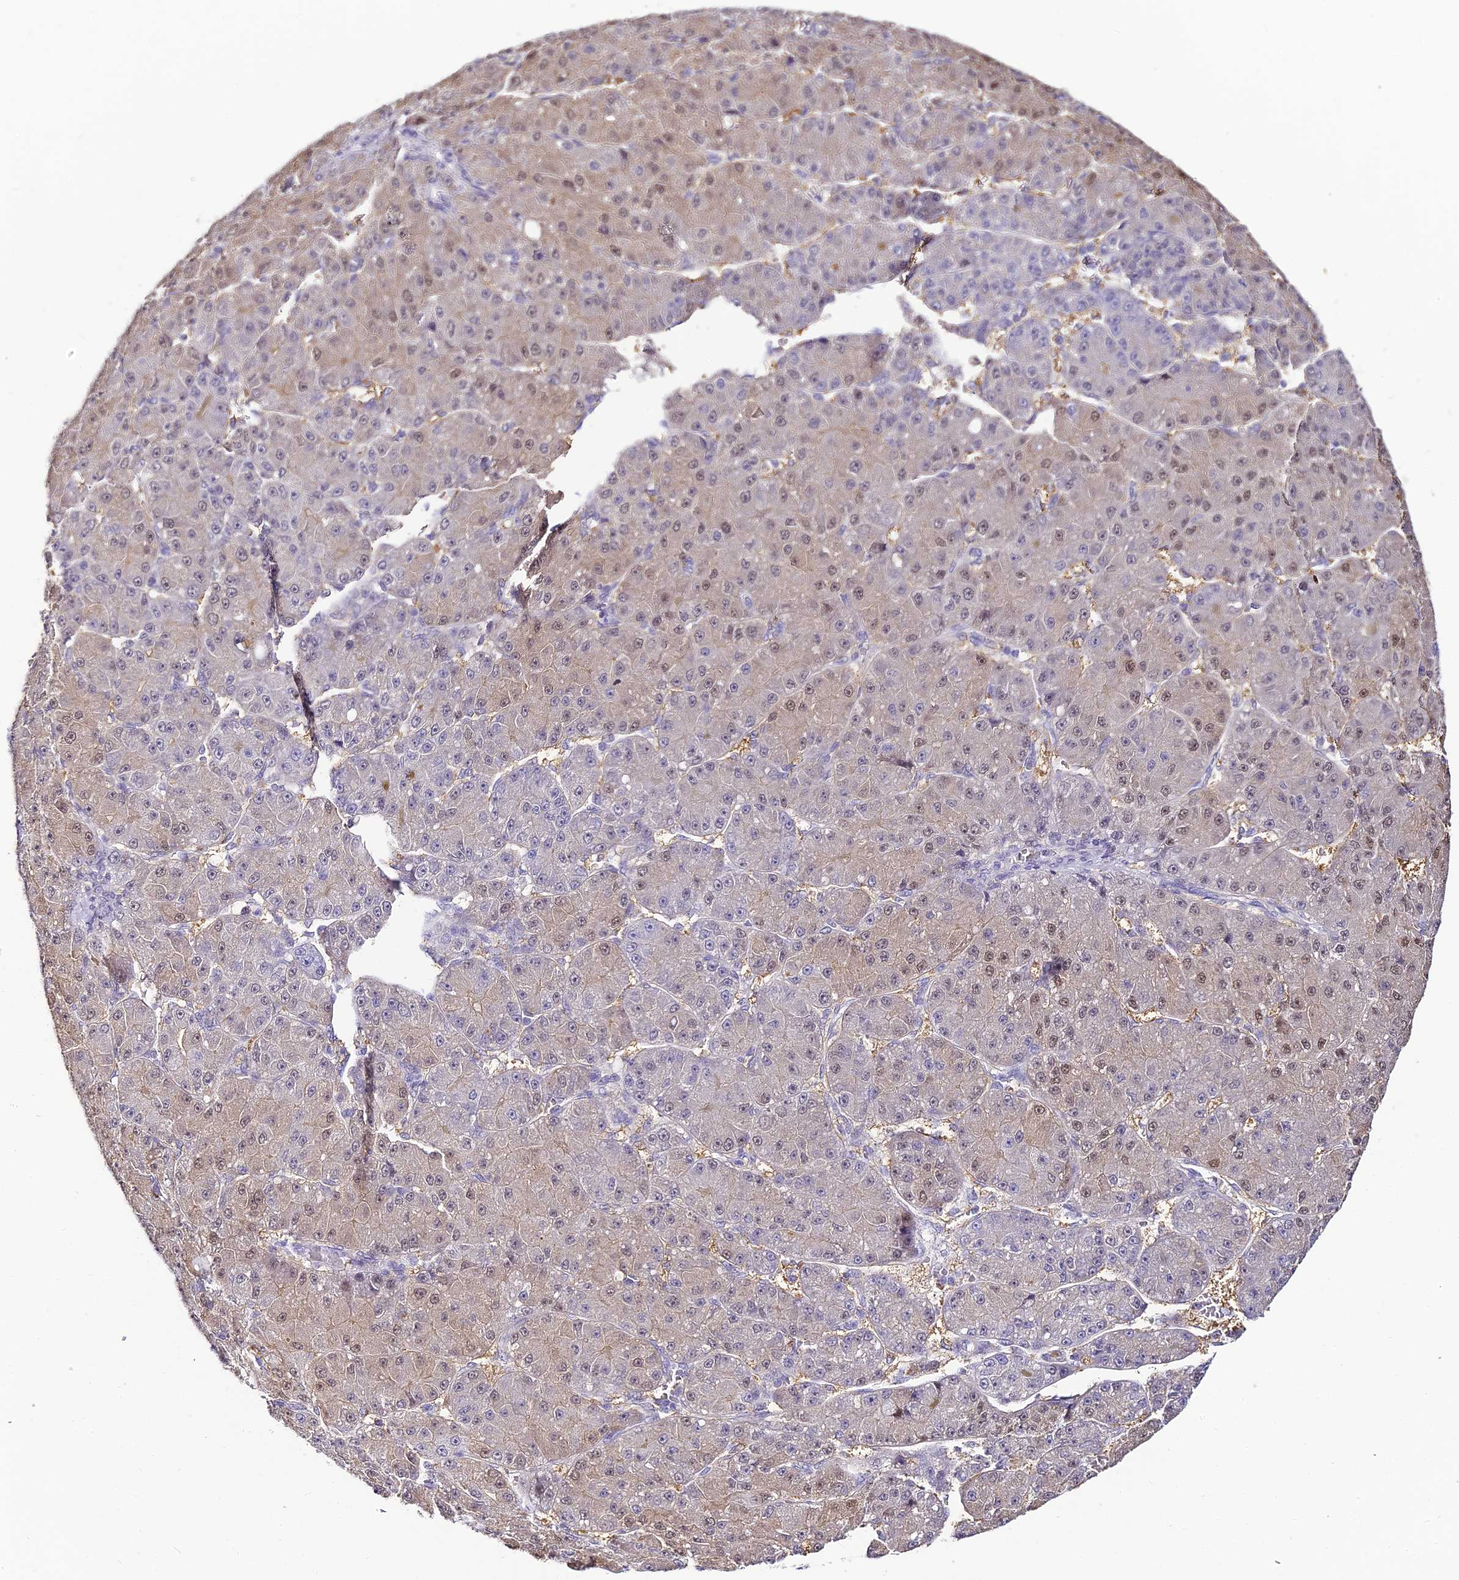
{"staining": {"intensity": "weak", "quantity": "25%-75%", "location": "nuclear"}, "tissue": "liver cancer", "cell_type": "Tumor cells", "image_type": "cancer", "snomed": [{"axis": "morphology", "description": "Carcinoma, Hepatocellular, NOS"}, {"axis": "topography", "description": "Liver"}], "caption": "A brown stain labels weak nuclear staining of a protein in hepatocellular carcinoma (liver) tumor cells.", "gene": "ABHD14A-ACY1", "patient": {"sex": "male", "age": 67}}